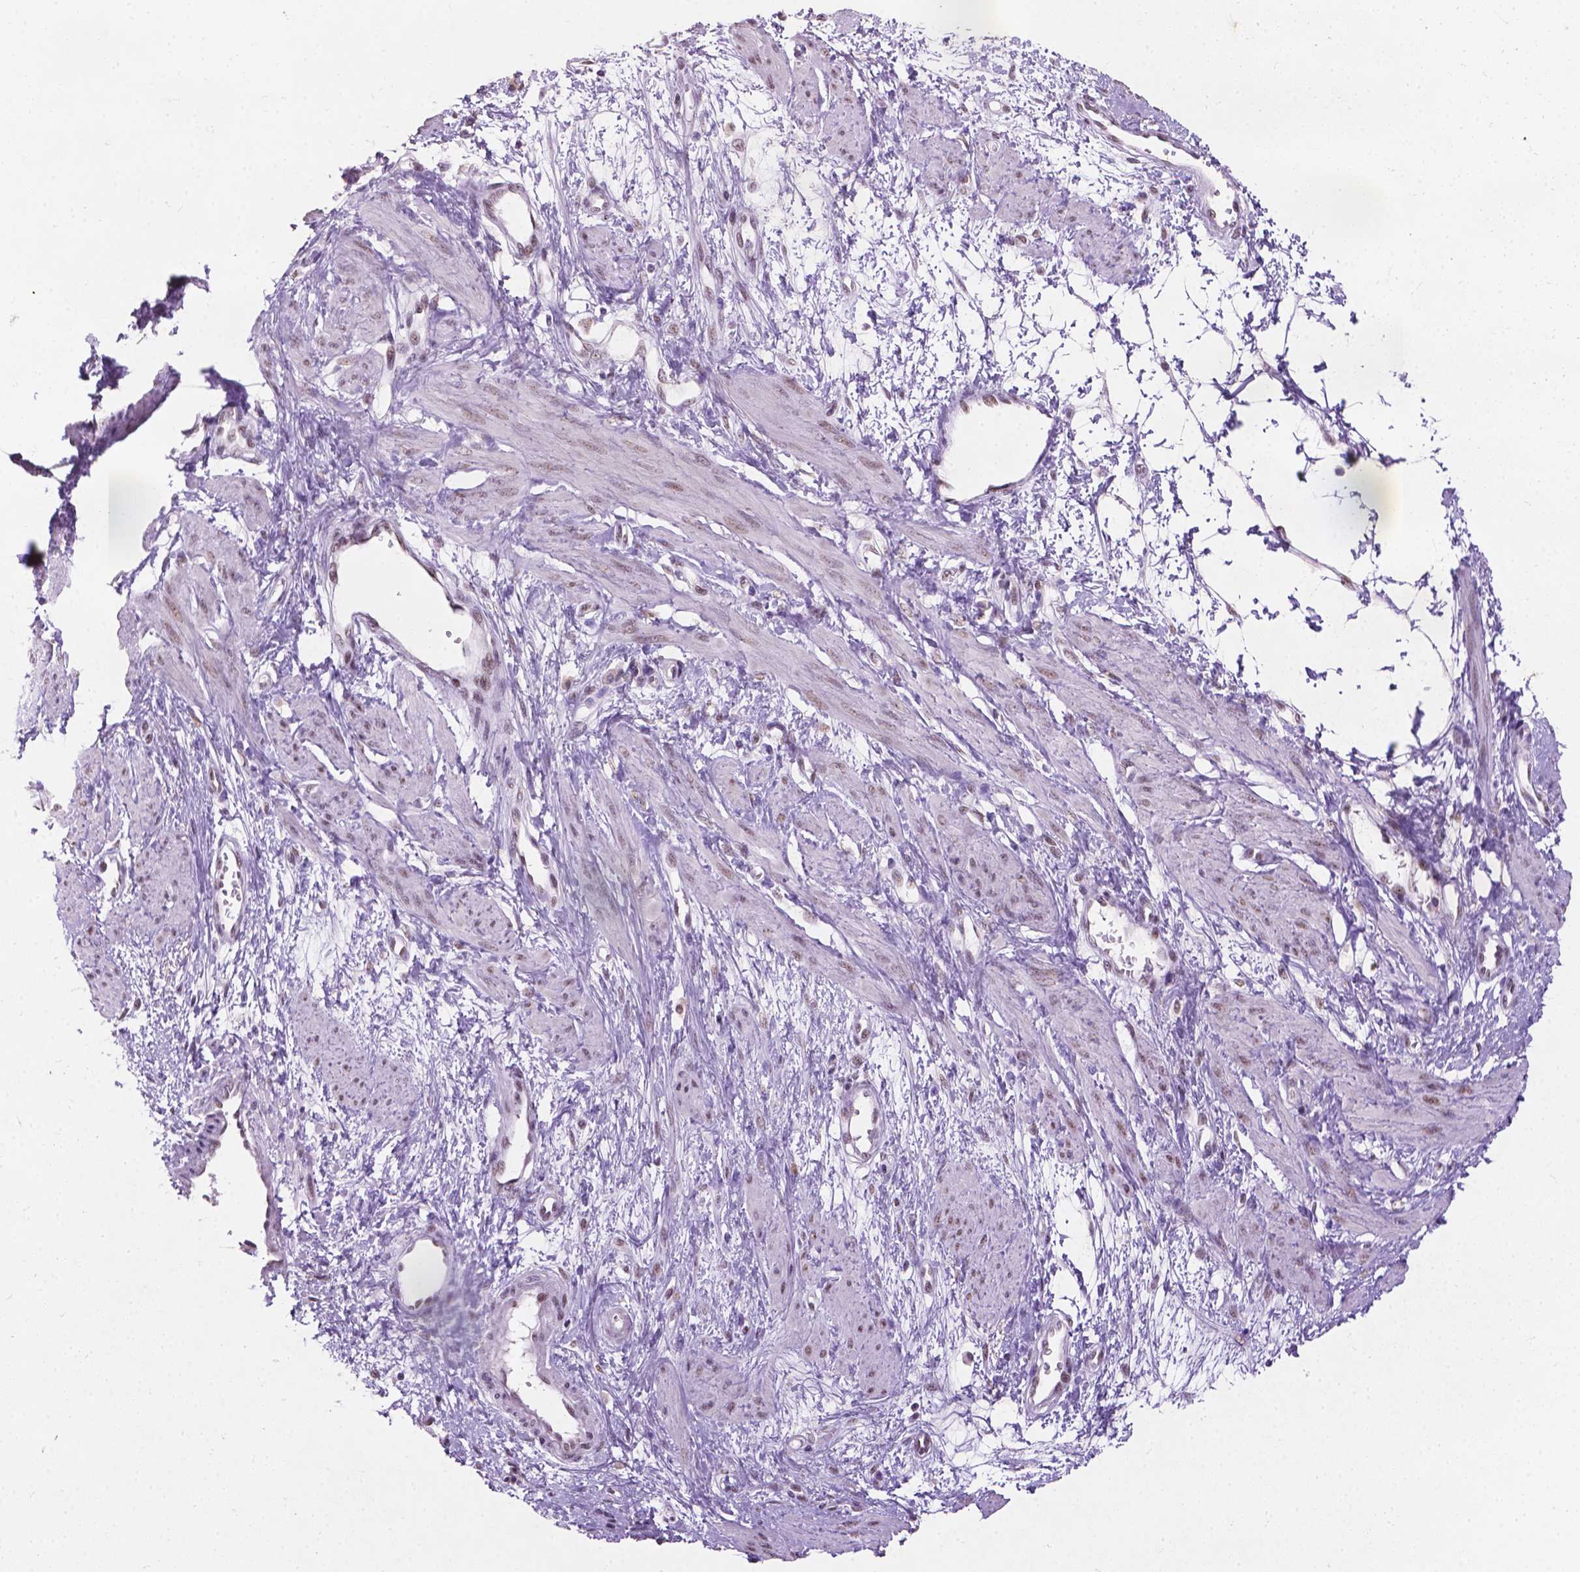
{"staining": {"intensity": "moderate", "quantity": "<25%", "location": "nuclear"}, "tissue": "smooth muscle", "cell_type": "Smooth muscle cells", "image_type": "normal", "snomed": [{"axis": "morphology", "description": "Normal tissue, NOS"}, {"axis": "topography", "description": "Smooth muscle"}, {"axis": "topography", "description": "Uterus"}], "caption": "A micrograph showing moderate nuclear staining in approximately <25% of smooth muscle cells in normal smooth muscle, as visualized by brown immunohistochemical staining.", "gene": "COIL", "patient": {"sex": "female", "age": 39}}